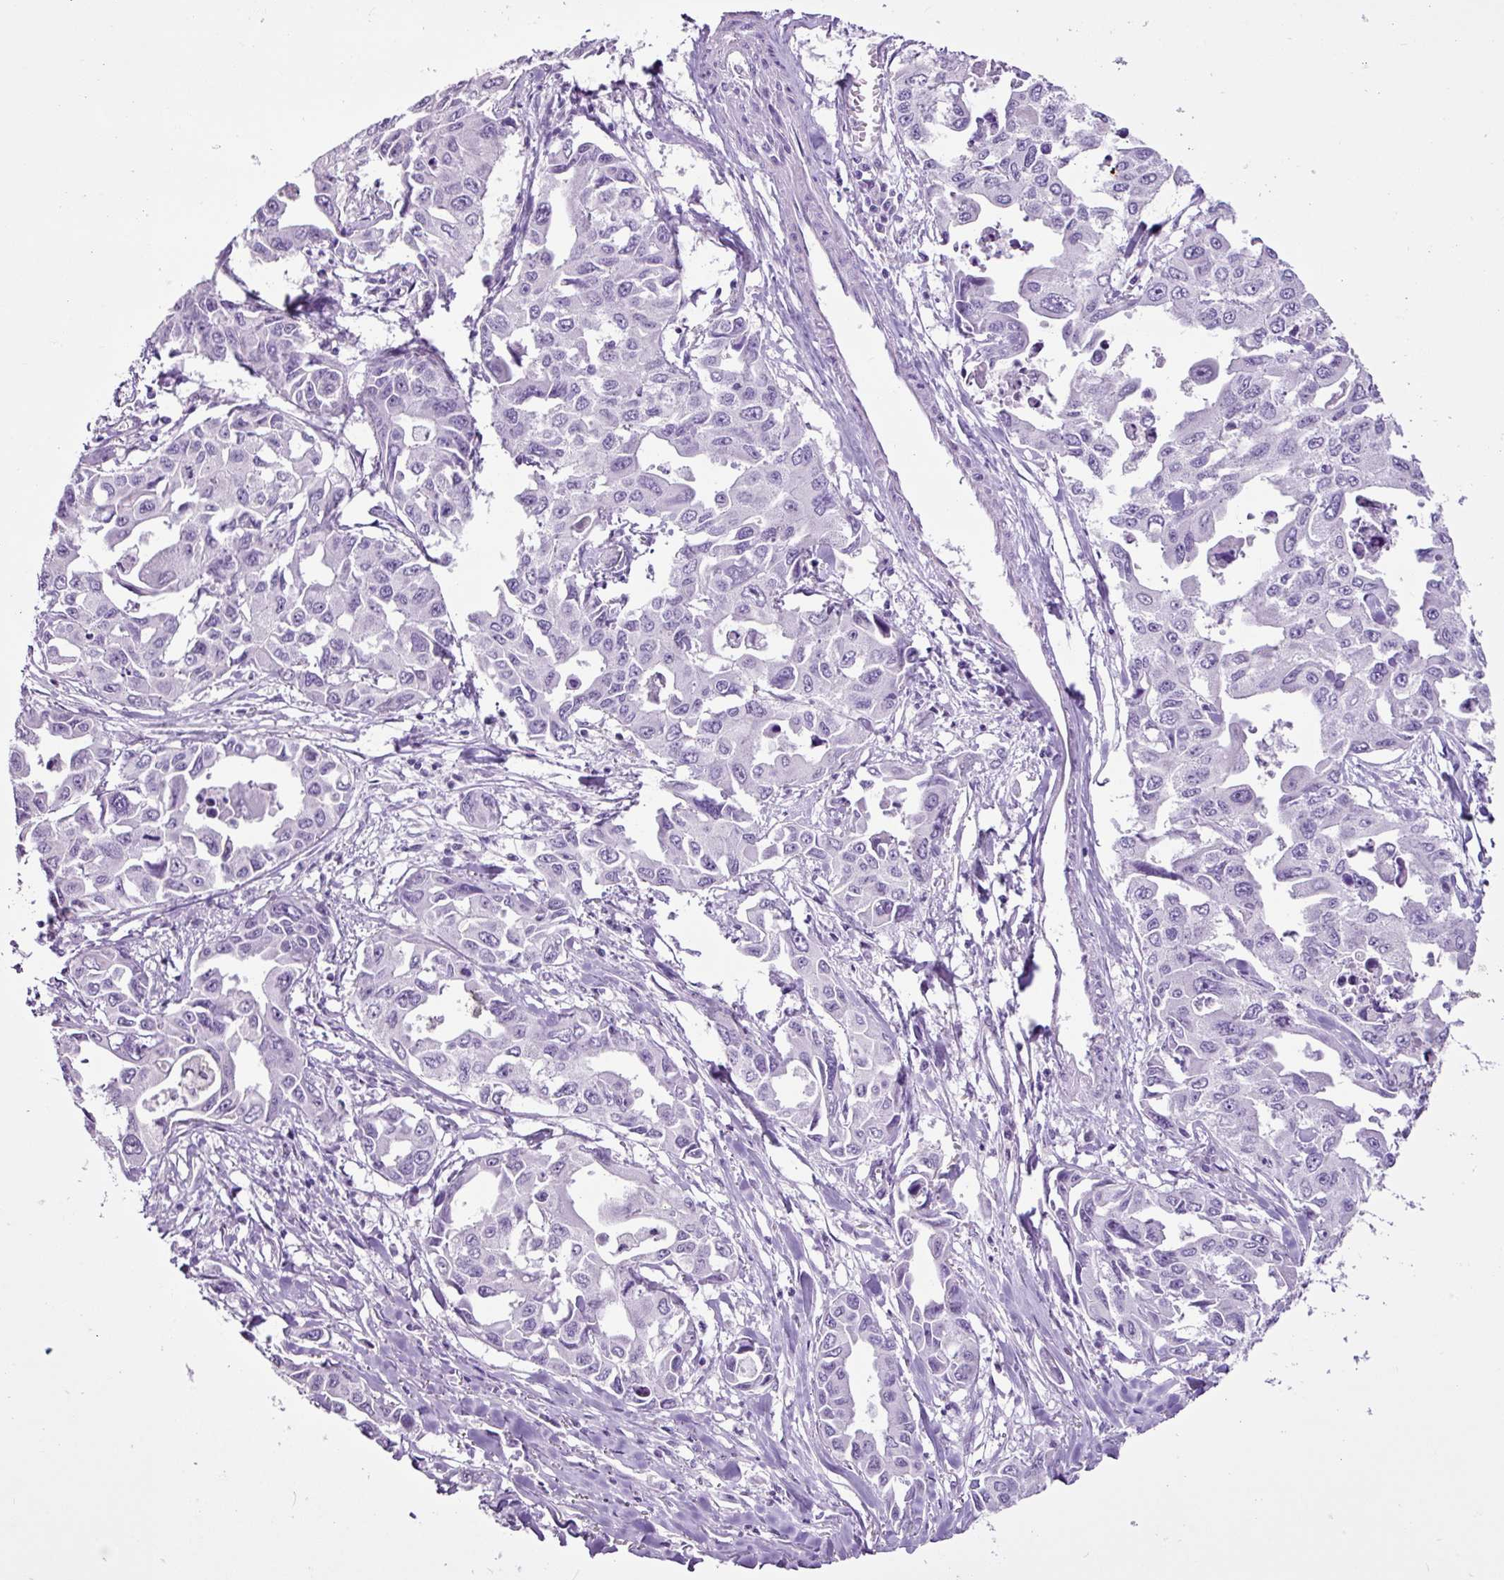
{"staining": {"intensity": "negative", "quantity": "none", "location": "none"}, "tissue": "lung cancer", "cell_type": "Tumor cells", "image_type": "cancer", "snomed": [{"axis": "morphology", "description": "Adenocarcinoma, NOS"}, {"axis": "topography", "description": "Lung"}], "caption": "Micrograph shows no protein staining in tumor cells of adenocarcinoma (lung) tissue.", "gene": "PGR", "patient": {"sex": "male", "age": 64}}